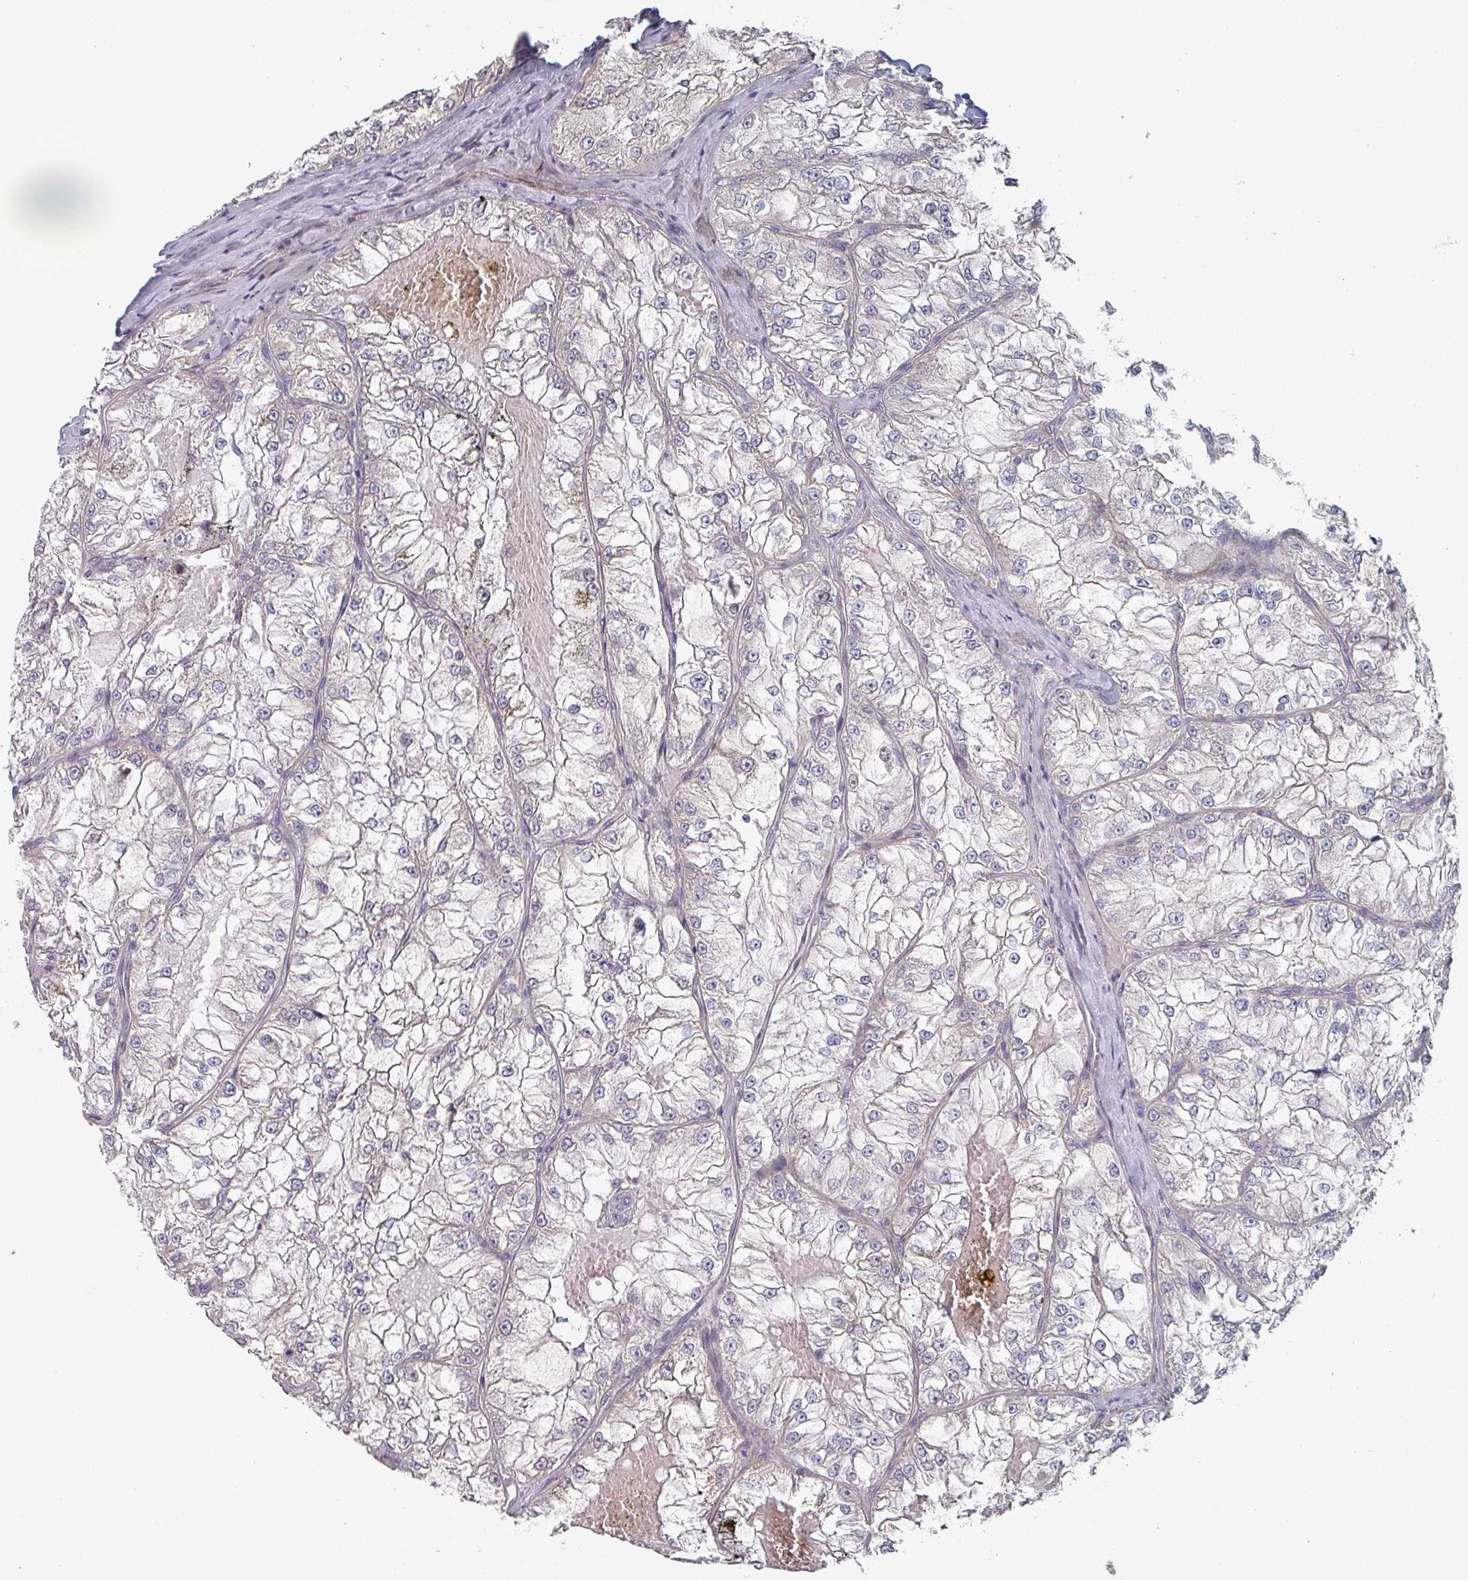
{"staining": {"intensity": "negative", "quantity": "none", "location": "none"}, "tissue": "renal cancer", "cell_type": "Tumor cells", "image_type": "cancer", "snomed": [{"axis": "morphology", "description": "Adenocarcinoma, NOS"}, {"axis": "topography", "description": "Kidney"}], "caption": "Human renal adenocarcinoma stained for a protein using IHC reveals no expression in tumor cells.", "gene": "EFL1", "patient": {"sex": "female", "age": 72}}